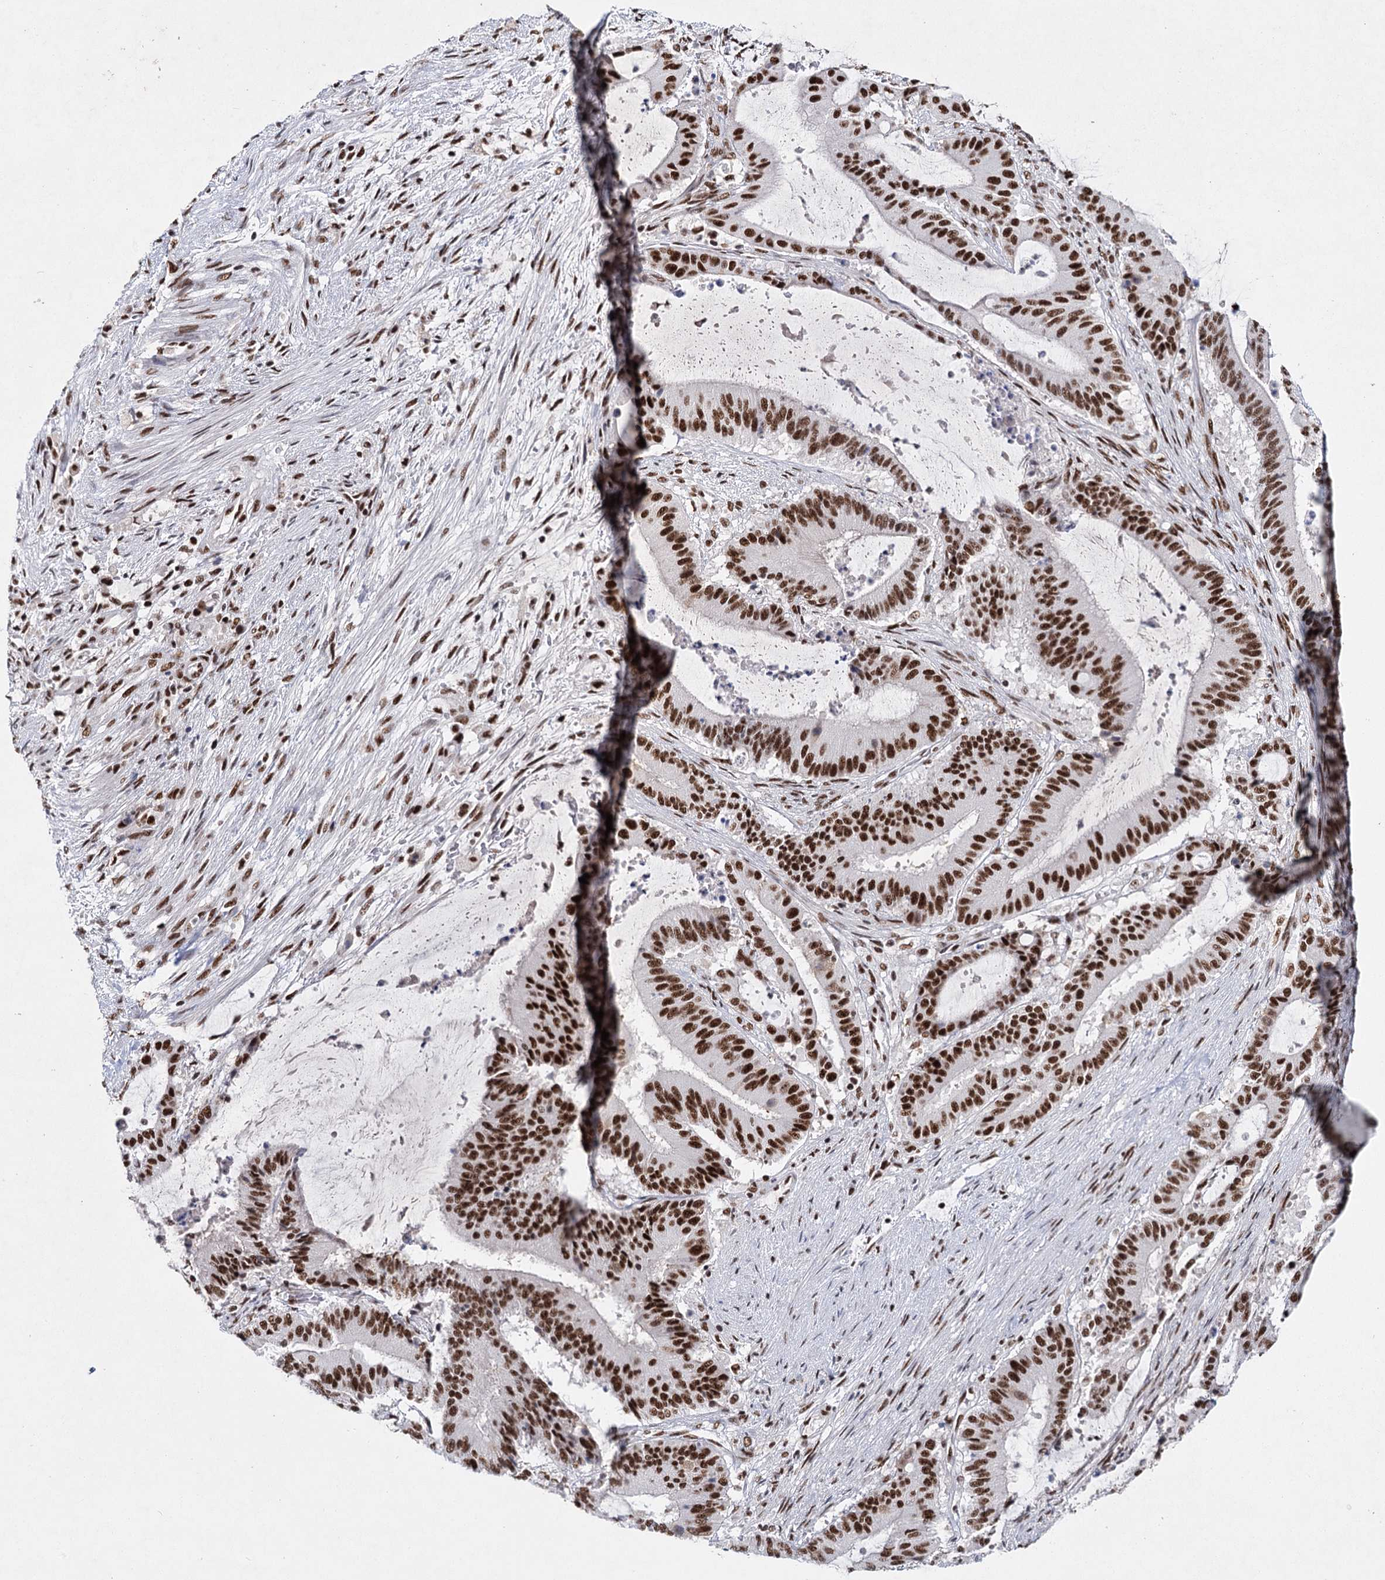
{"staining": {"intensity": "strong", "quantity": ">75%", "location": "nuclear"}, "tissue": "liver cancer", "cell_type": "Tumor cells", "image_type": "cancer", "snomed": [{"axis": "morphology", "description": "Normal tissue, NOS"}, {"axis": "morphology", "description": "Cholangiocarcinoma"}, {"axis": "topography", "description": "Liver"}, {"axis": "topography", "description": "Peripheral nerve tissue"}], "caption": "Immunohistochemical staining of liver cancer (cholangiocarcinoma) exhibits high levels of strong nuclear protein positivity in approximately >75% of tumor cells.", "gene": "SCAF8", "patient": {"sex": "female", "age": 73}}